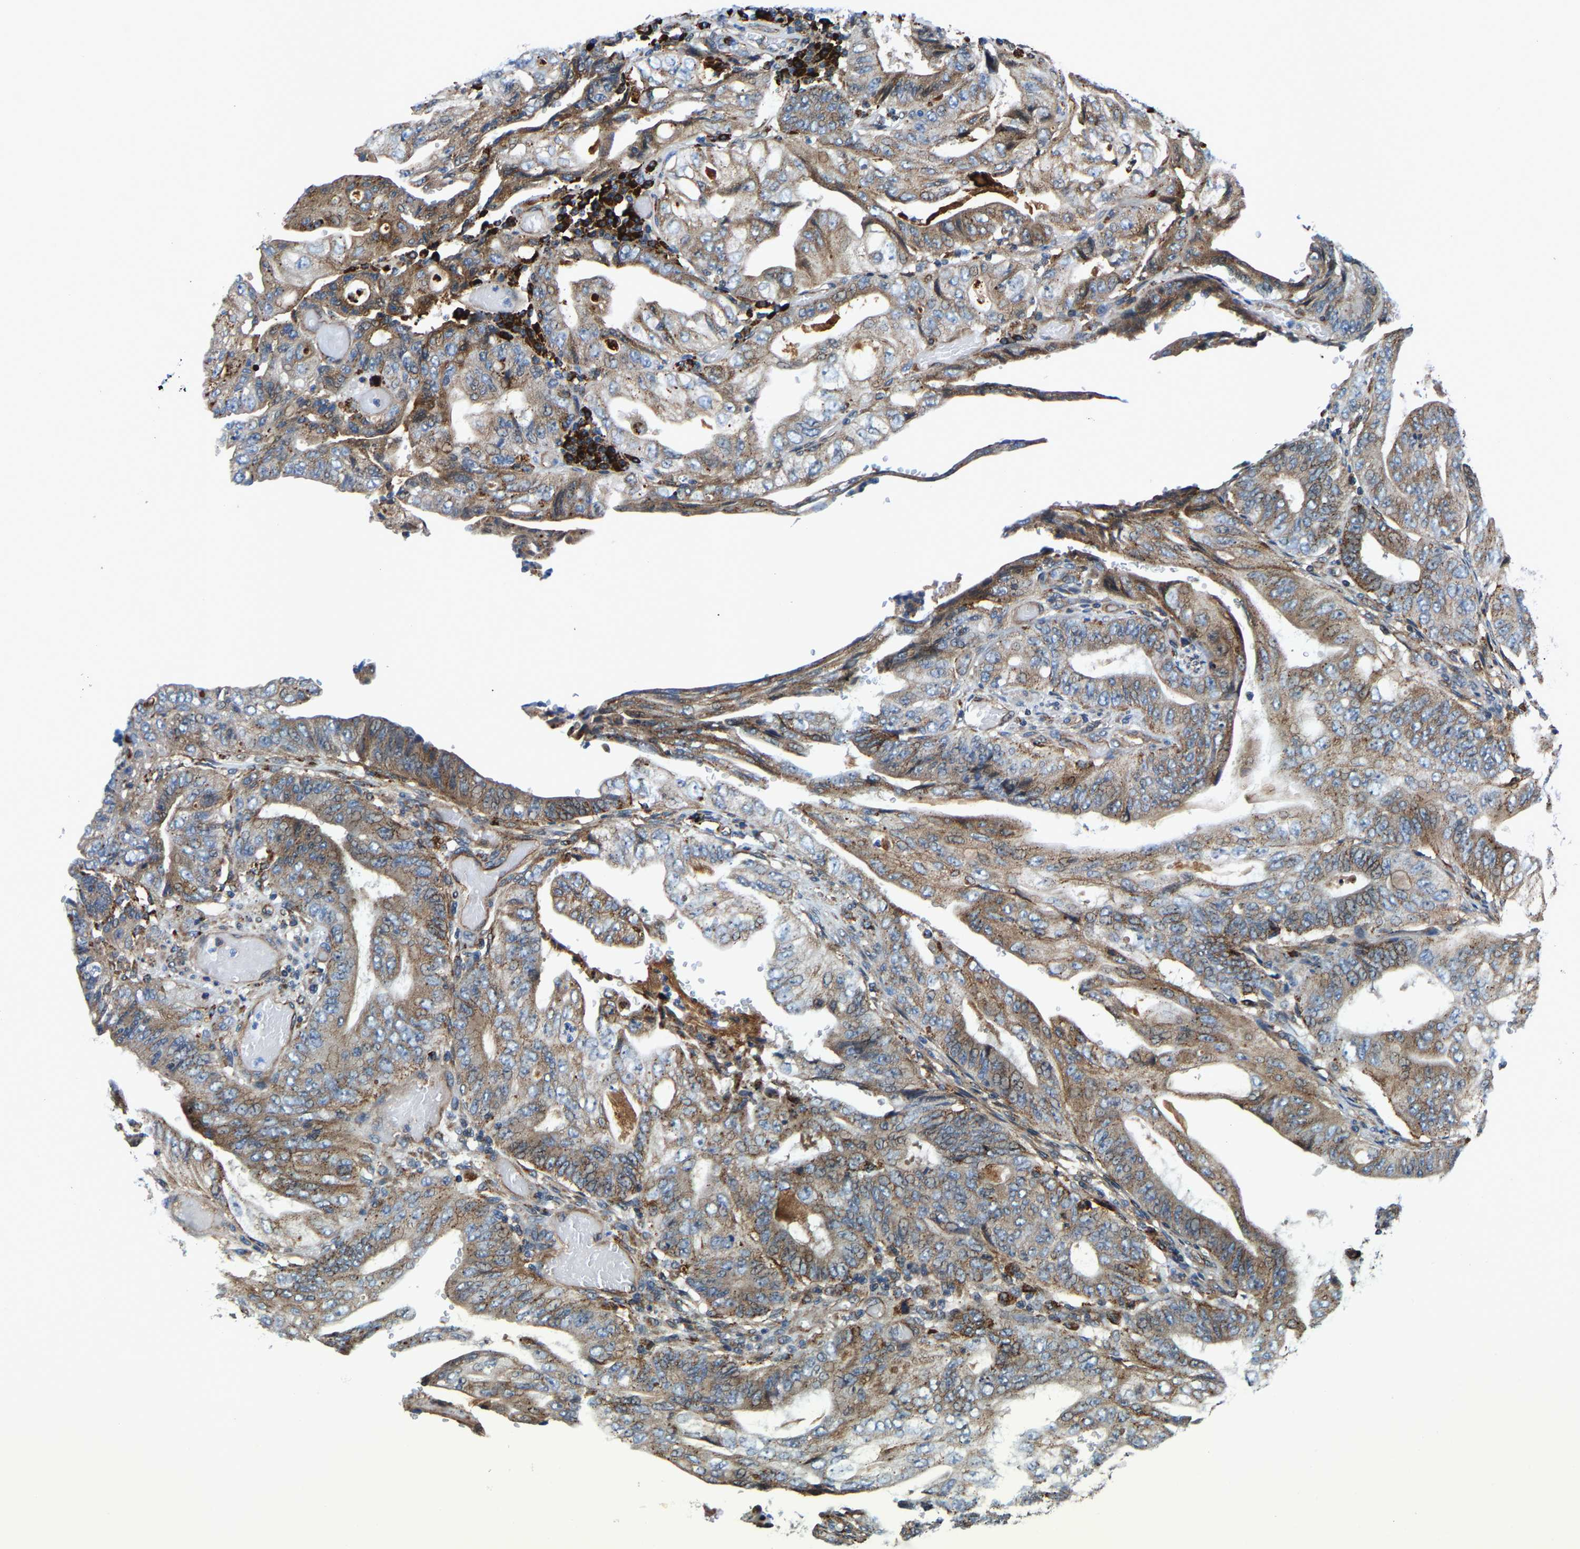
{"staining": {"intensity": "moderate", "quantity": "25%-75%", "location": "cytoplasmic/membranous"}, "tissue": "stomach cancer", "cell_type": "Tumor cells", "image_type": "cancer", "snomed": [{"axis": "morphology", "description": "Adenocarcinoma, NOS"}, {"axis": "topography", "description": "Stomach"}], "caption": "Immunohistochemistry photomicrograph of stomach adenocarcinoma stained for a protein (brown), which exhibits medium levels of moderate cytoplasmic/membranous expression in approximately 25%-75% of tumor cells.", "gene": "DPP7", "patient": {"sex": "female", "age": 73}}